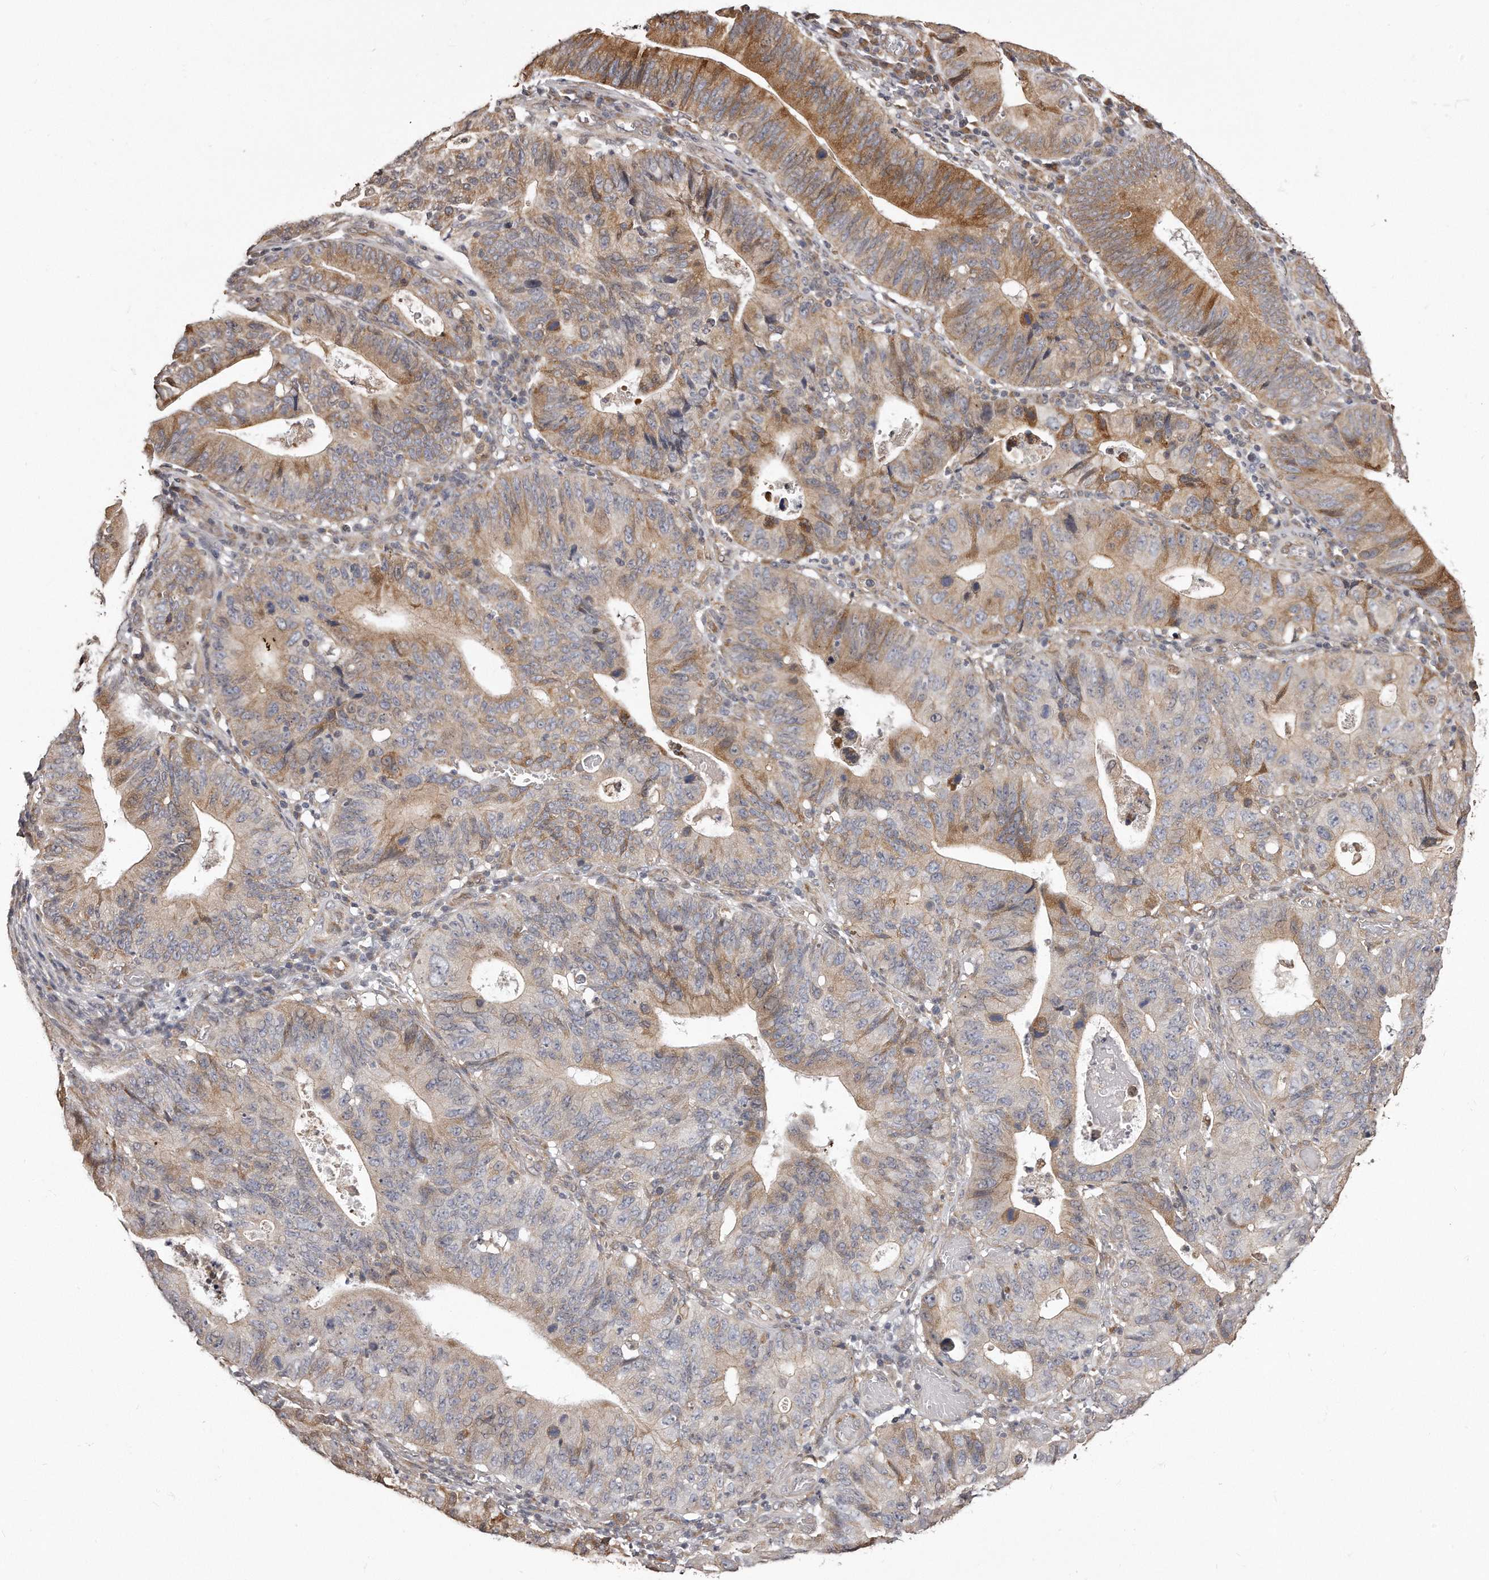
{"staining": {"intensity": "moderate", "quantity": ">75%", "location": "cytoplasmic/membranous"}, "tissue": "stomach cancer", "cell_type": "Tumor cells", "image_type": "cancer", "snomed": [{"axis": "morphology", "description": "Adenocarcinoma, NOS"}, {"axis": "topography", "description": "Stomach"}], "caption": "Immunohistochemical staining of human adenocarcinoma (stomach) demonstrates medium levels of moderate cytoplasmic/membranous protein positivity in approximately >75% of tumor cells.", "gene": "TRAPPC14", "patient": {"sex": "male", "age": 59}}